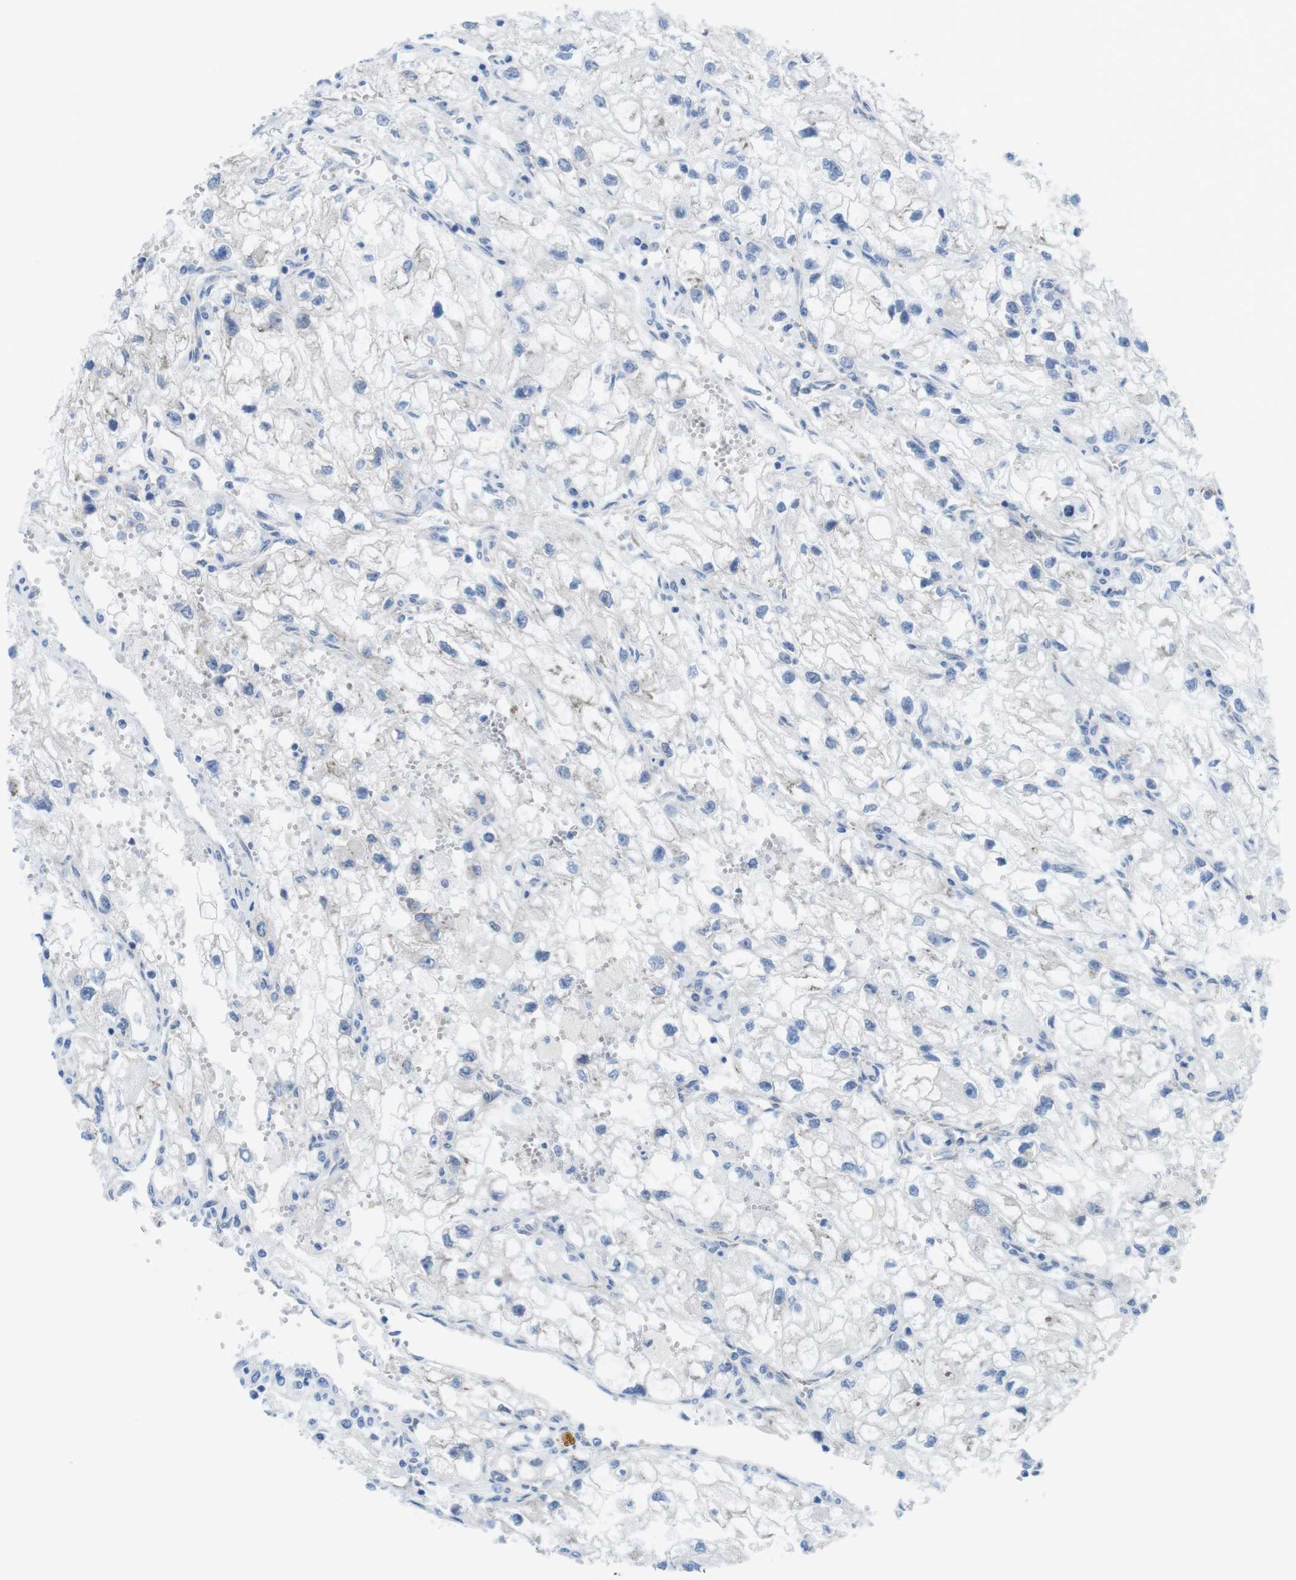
{"staining": {"intensity": "negative", "quantity": "none", "location": "none"}, "tissue": "renal cancer", "cell_type": "Tumor cells", "image_type": "cancer", "snomed": [{"axis": "morphology", "description": "Adenocarcinoma, NOS"}, {"axis": "topography", "description": "Kidney"}], "caption": "Image shows no significant protein positivity in tumor cells of renal adenocarcinoma.", "gene": "CDH8", "patient": {"sex": "female", "age": 70}}